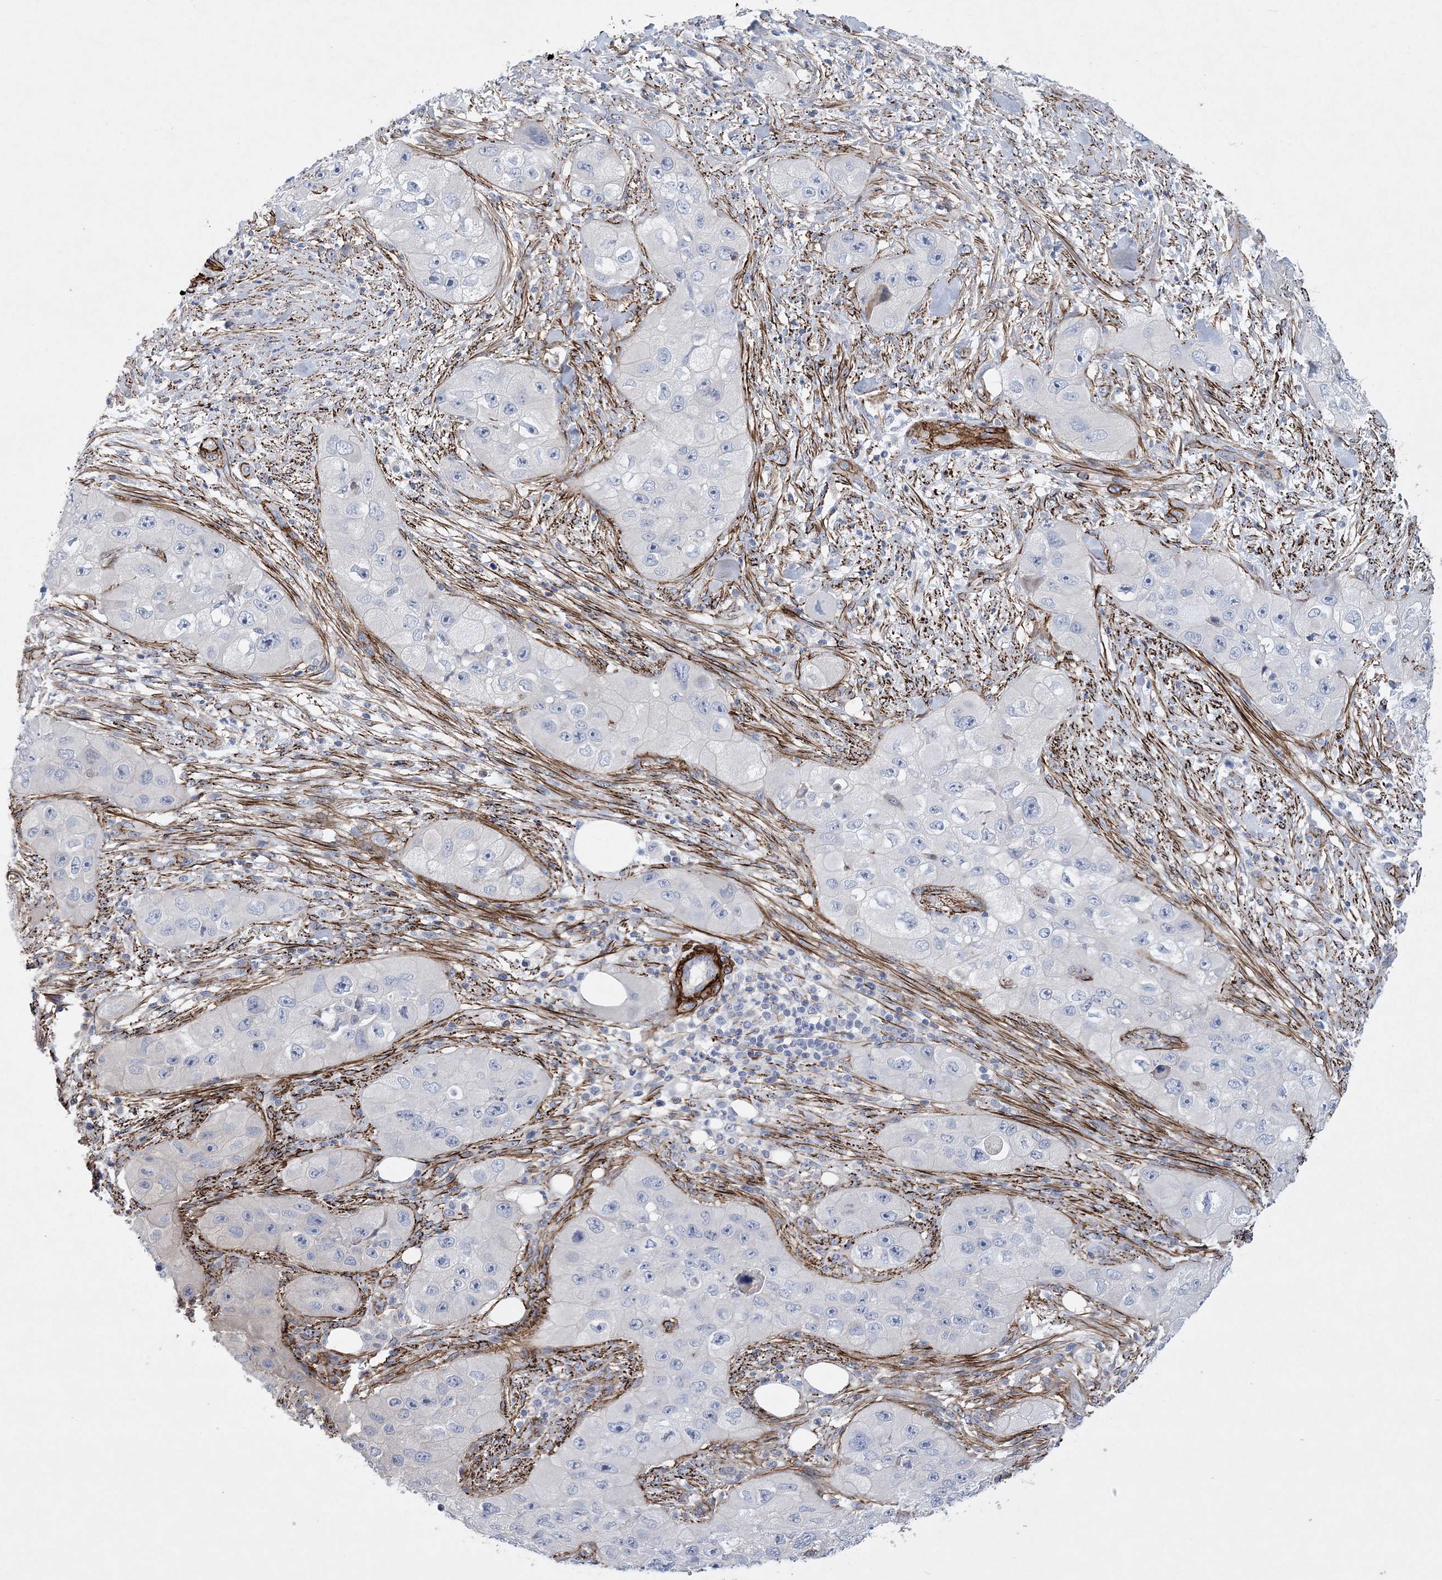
{"staining": {"intensity": "negative", "quantity": "none", "location": "none"}, "tissue": "skin cancer", "cell_type": "Tumor cells", "image_type": "cancer", "snomed": [{"axis": "morphology", "description": "Squamous cell carcinoma, NOS"}, {"axis": "topography", "description": "Skin"}, {"axis": "topography", "description": "Subcutis"}], "caption": "DAB (3,3'-diaminobenzidine) immunohistochemical staining of skin cancer (squamous cell carcinoma) reveals no significant staining in tumor cells.", "gene": "ARSJ", "patient": {"sex": "male", "age": 73}}